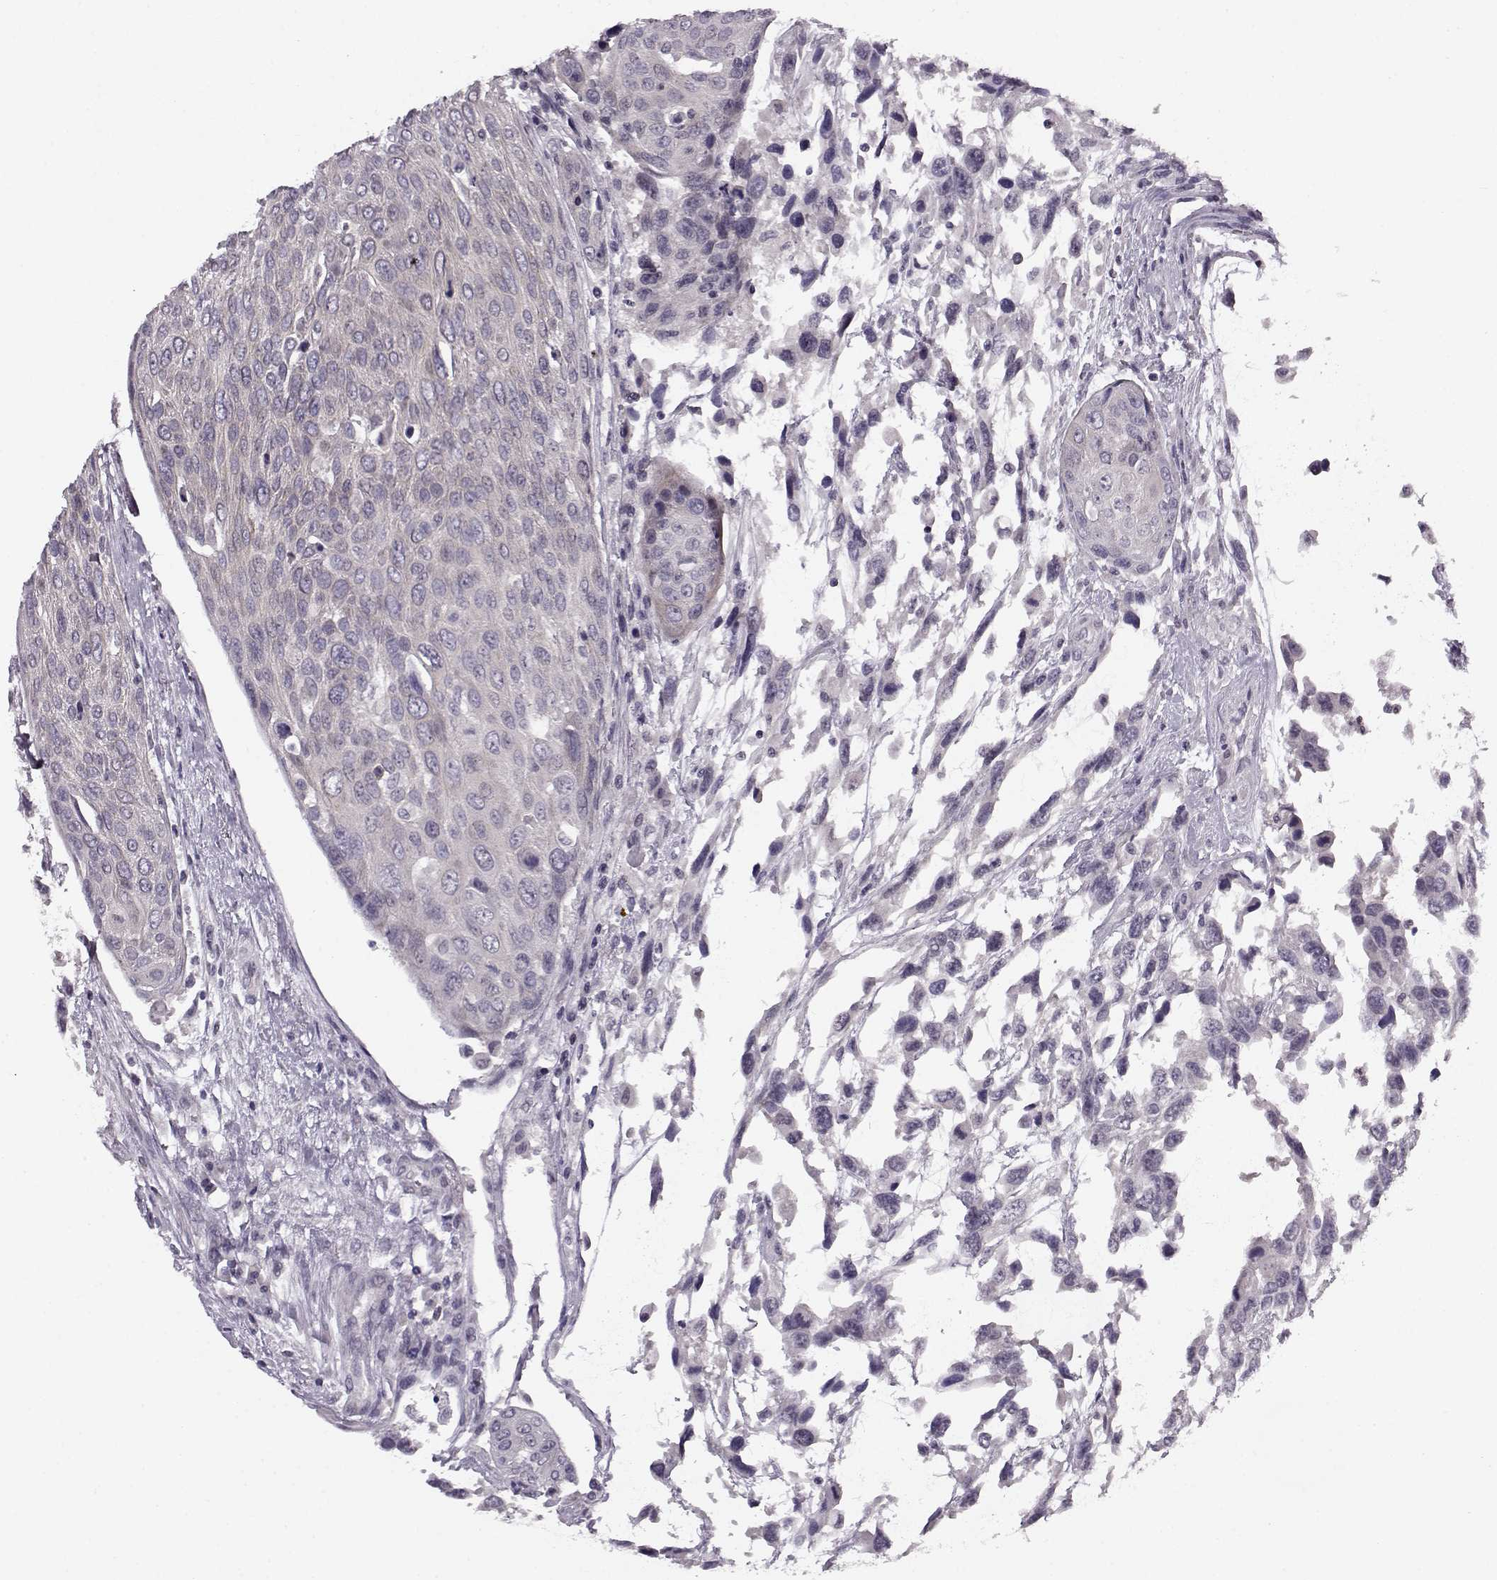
{"staining": {"intensity": "negative", "quantity": "none", "location": "none"}, "tissue": "urothelial cancer", "cell_type": "Tumor cells", "image_type": "cancer", "snomed": [{"axis": "morphology", "description": "Urothelial carcinoma, High grade"}, {"axis": "topography", "description": "Urinary bladder"}], "caption": "DAB (3,3'-diaminobenzidine) immunohistochemical staining of human urothelial carcinoma (high-grade) exhibits no significant expression in tumor cells.", "gene": "RP1L1", "patient": {"sex": "female", "age": 70}}